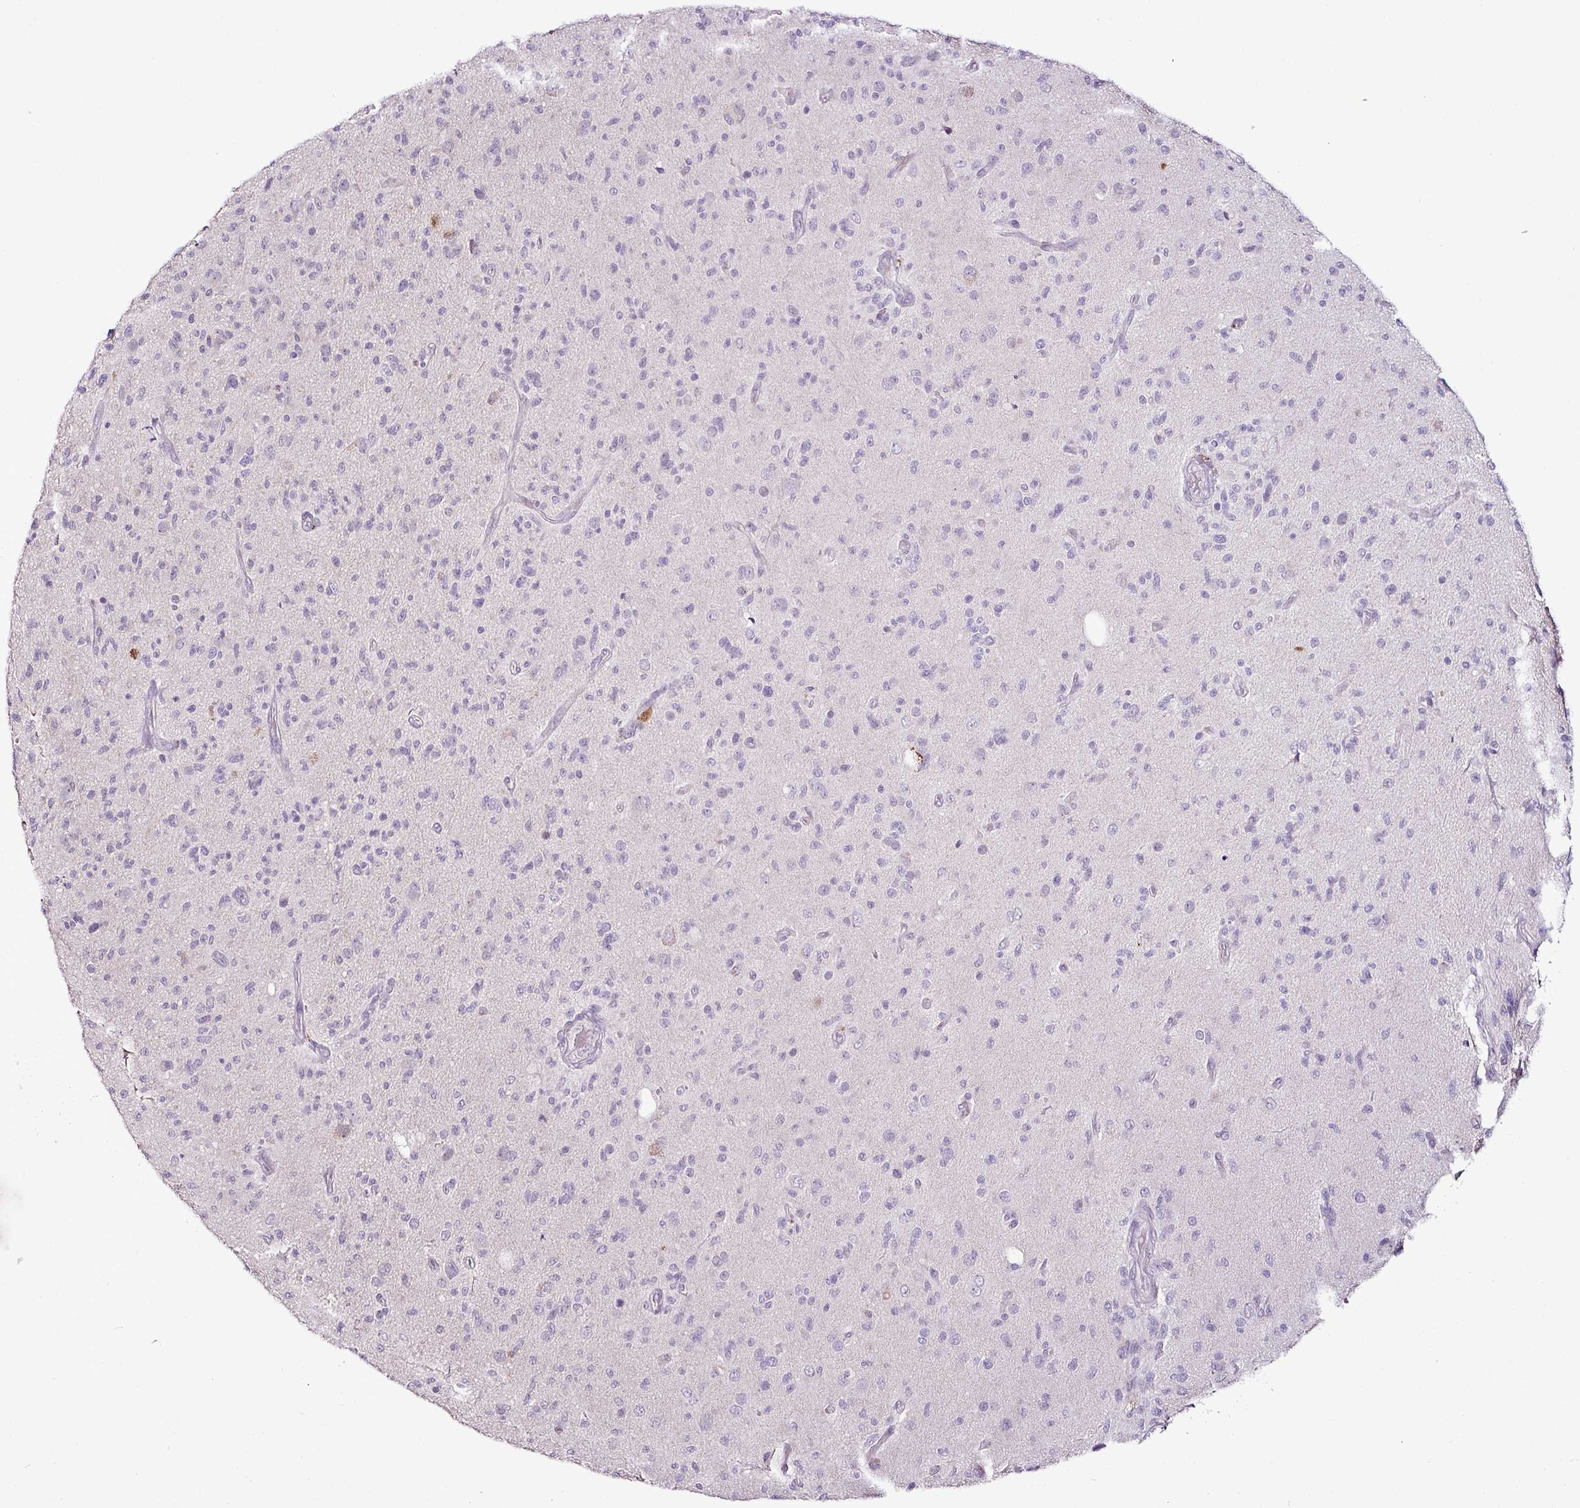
{"staining": {"intensity": "negative", "quantity": "none", "location": "none"}, "tissue": "glioma", "cell_type": "Tumor cells", "image_type": "cancer", "snomed": [{"axis": "morphology", "description": "Glioma, malignant, High grade"}, {"axis": "topography", "description": "Brain"}], "caption": "The histopathology image shows no significant positivity in tumor cells of glioma. (DAB IHC visualized using brightfield microscopy, high magnification).", "gene": "ESR1", "patient": {"sex": "female", "age": 67}}